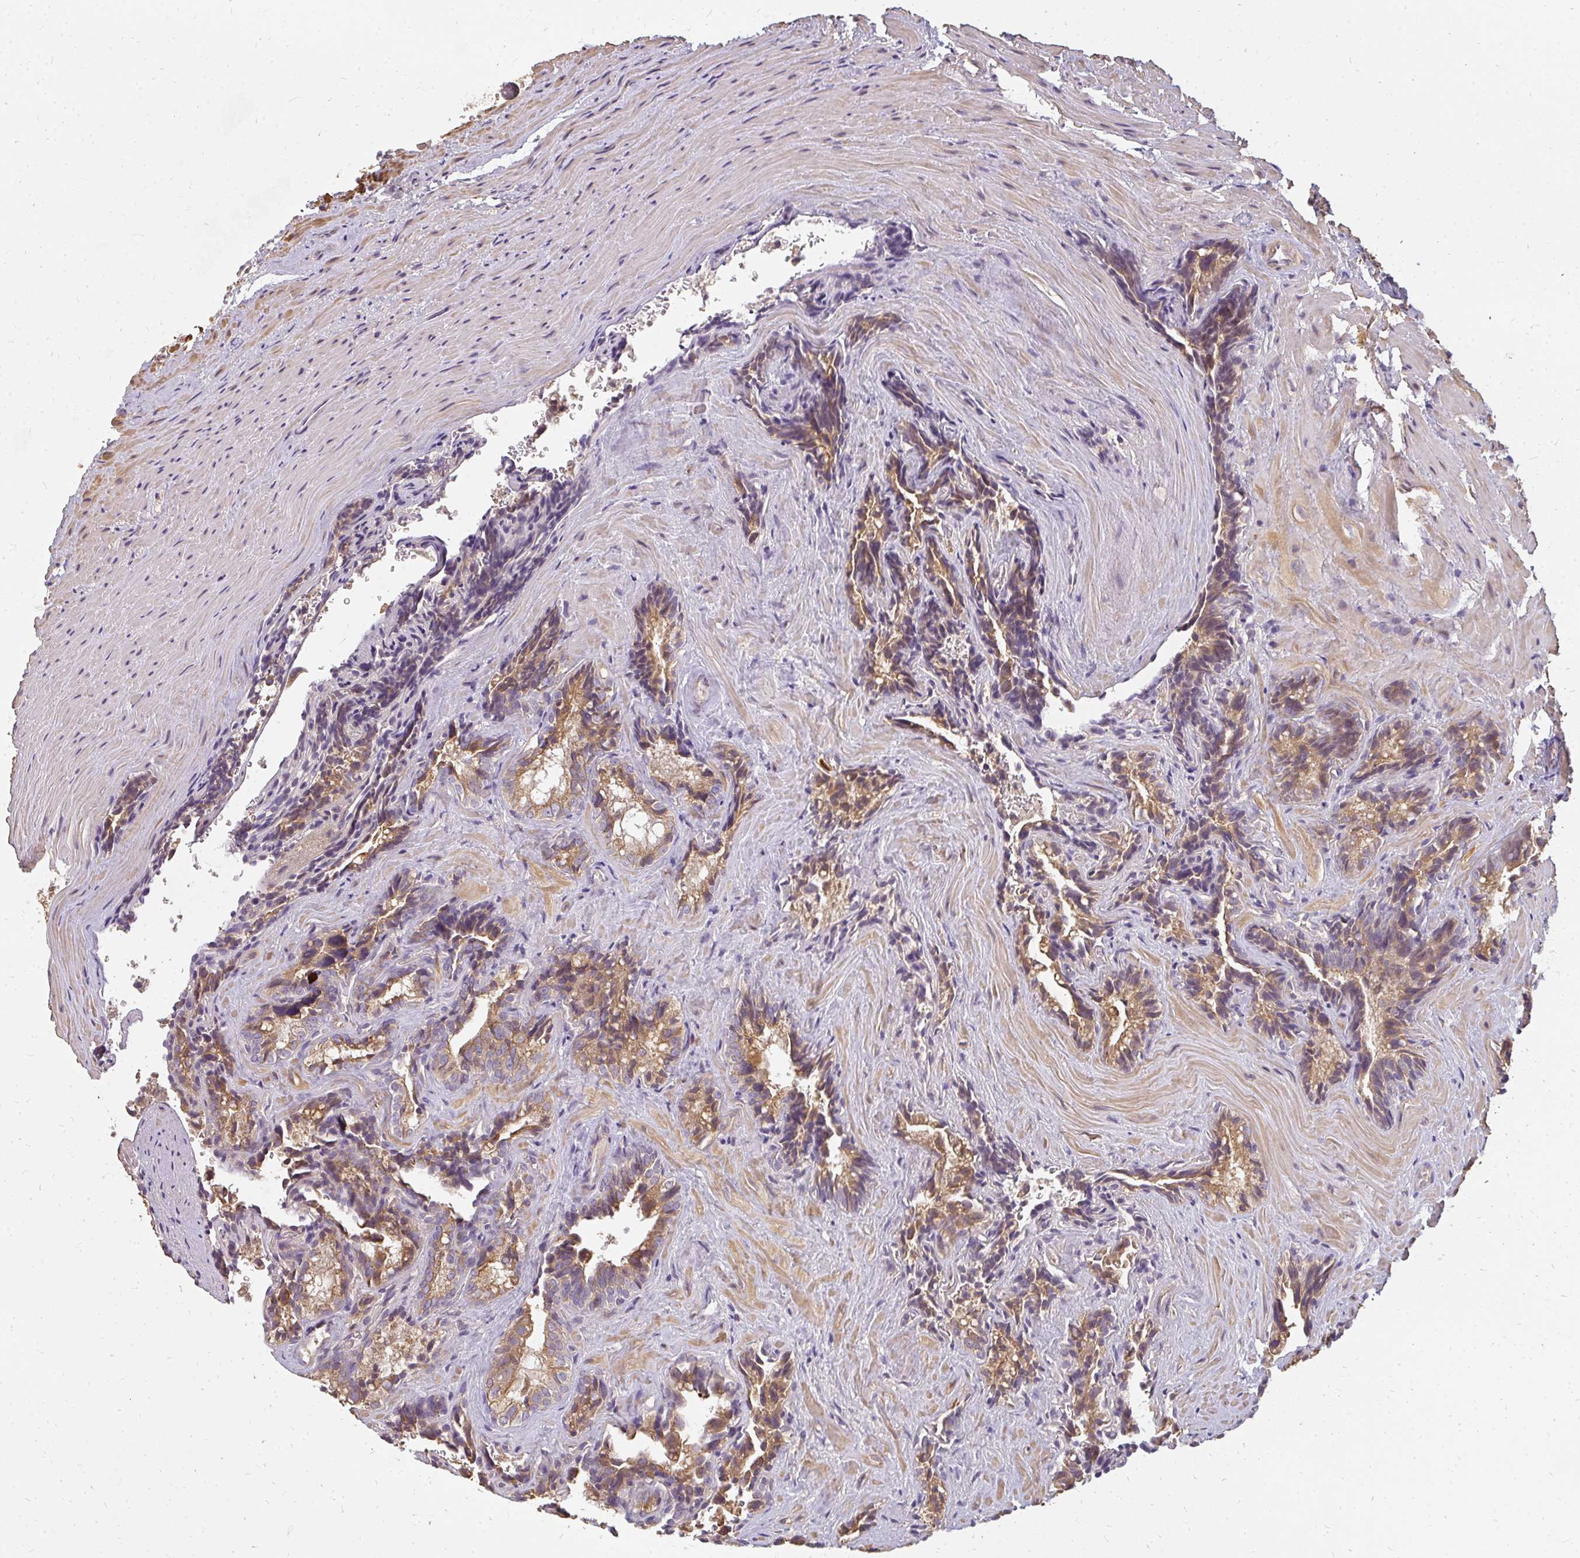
{"staining": {"intensity": "moderate", "quantity": ">75%", "location": "cytoplasmic/membranous"}, "tissue": "seminal vesicle", "cell_type": "Glandular cells", "image_type": "normal", "snomed": [{"axis": "morphology", "description": "Normal tissue, NOS"}, {"axis": "topography", "description": "Seminal veicle"}], "caption": "Seminal vesicle stained with DAB immunohistochemistry (IHC) reveals medium levels of moderate cytoplasmic/membranous positivity in approximately >75% of glandular cells. The staining was performed using DAB (3,3'-diaminobenzidine) to visualize the protein expression in brown, while the nuclei were stained in blue with hematoxylin (Magnification: 20x).", "gene": "CNTRL", "patient": {"sex": "male", "age": 47}}